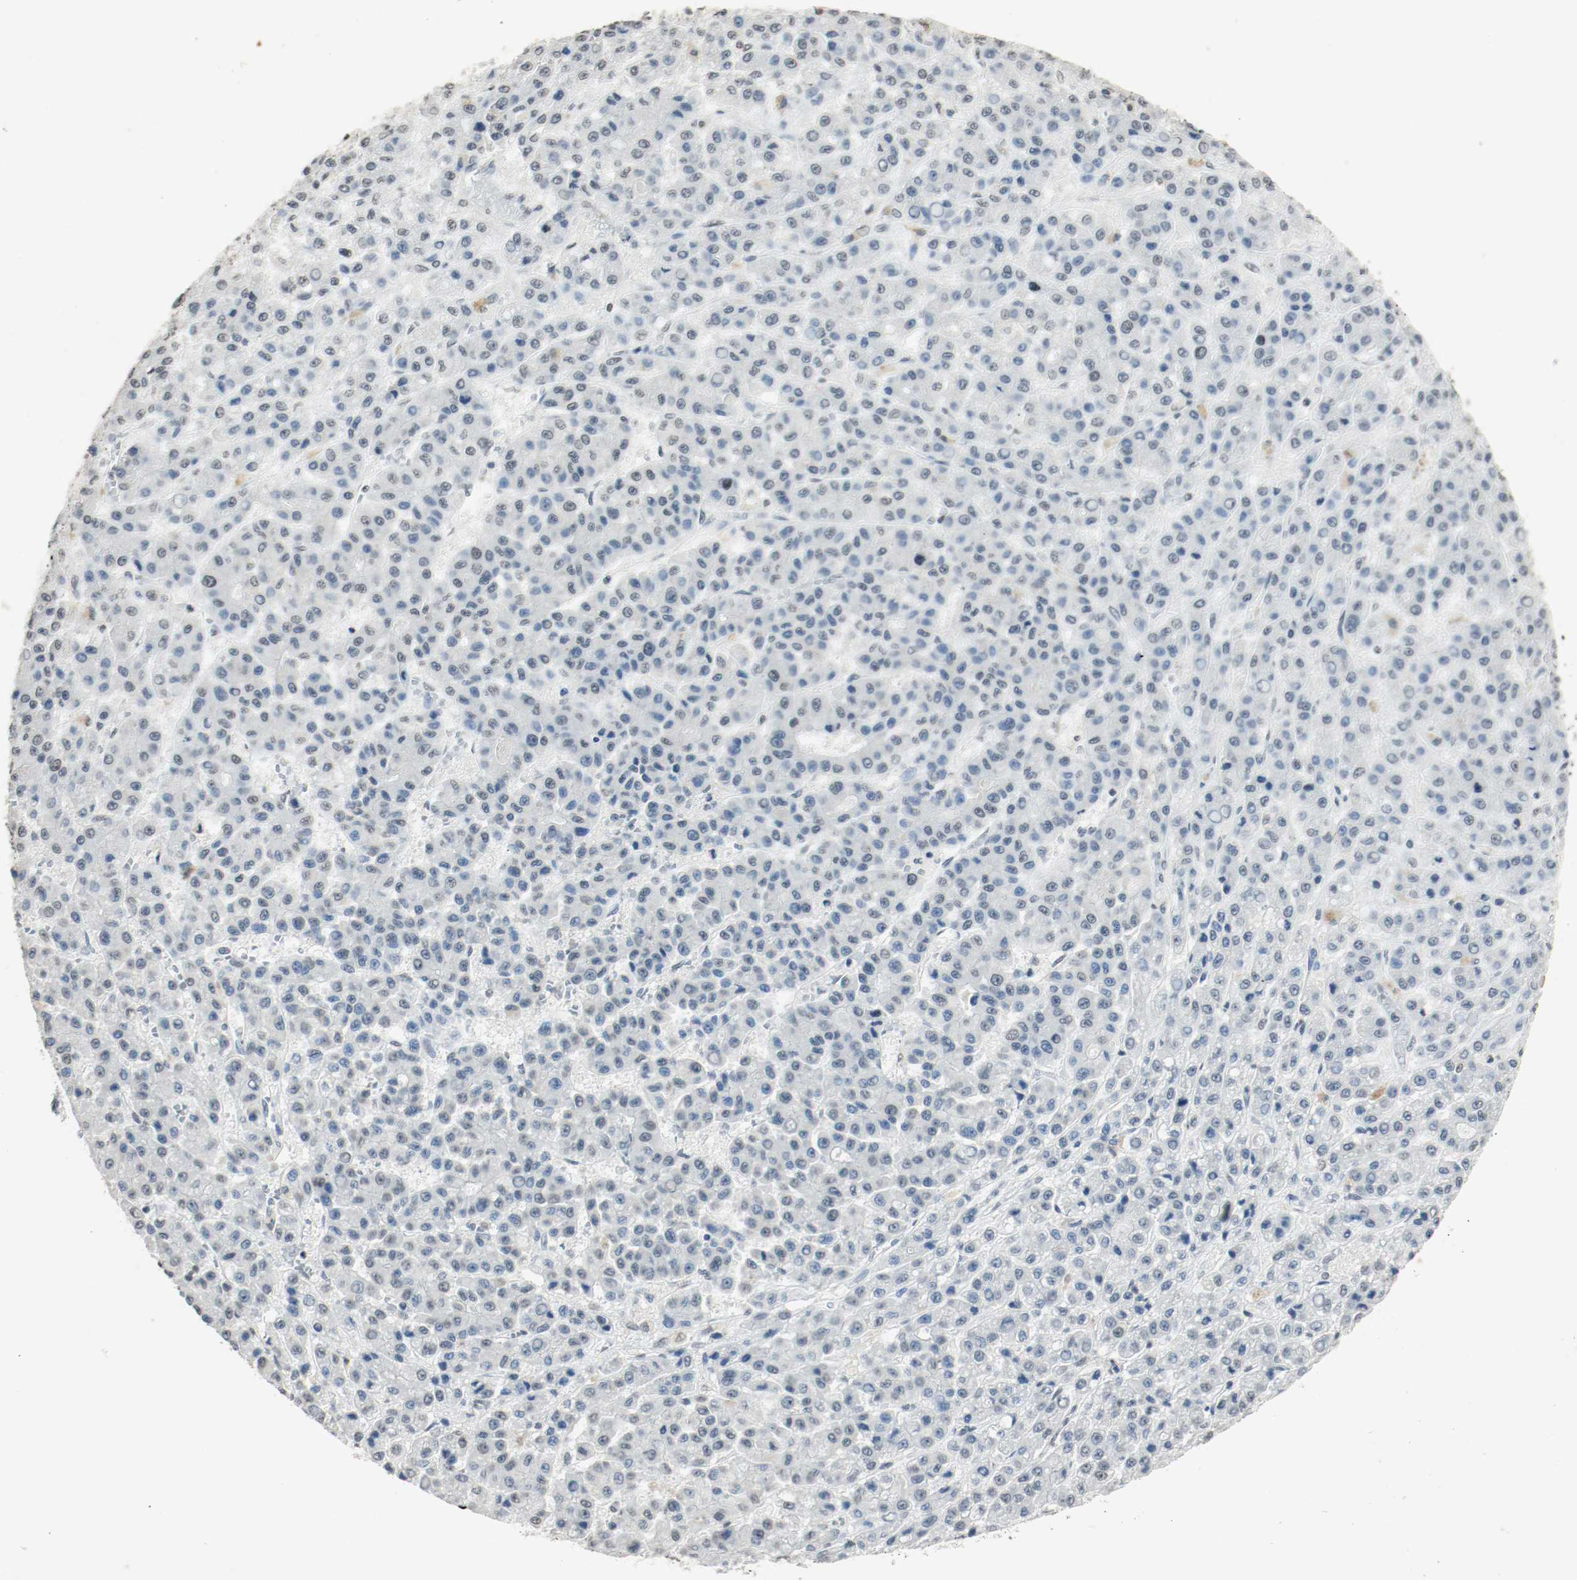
{"staining": {"intensity": "weak", "quantity": "25%-75%", "location": "nuclear"}, "tissue": "liver cancer", "cell_type": "Tumor cells", "image_type": "cancer", "snomed": [{"axis": "morphology", "description": "Carcinoma, Hepatocellular, NOS"}, {"axis": "topography", "description": "Liver"}], "caption": "Approximately 25%-75% of tumor cells in human hepatocellular carcinoma (liver) demonstrate weak nuclear protein expression as visualized by brown immunohistochemical staining.", "gene": "DNMT1", "patient": {"sex": "male", "age": 70}}